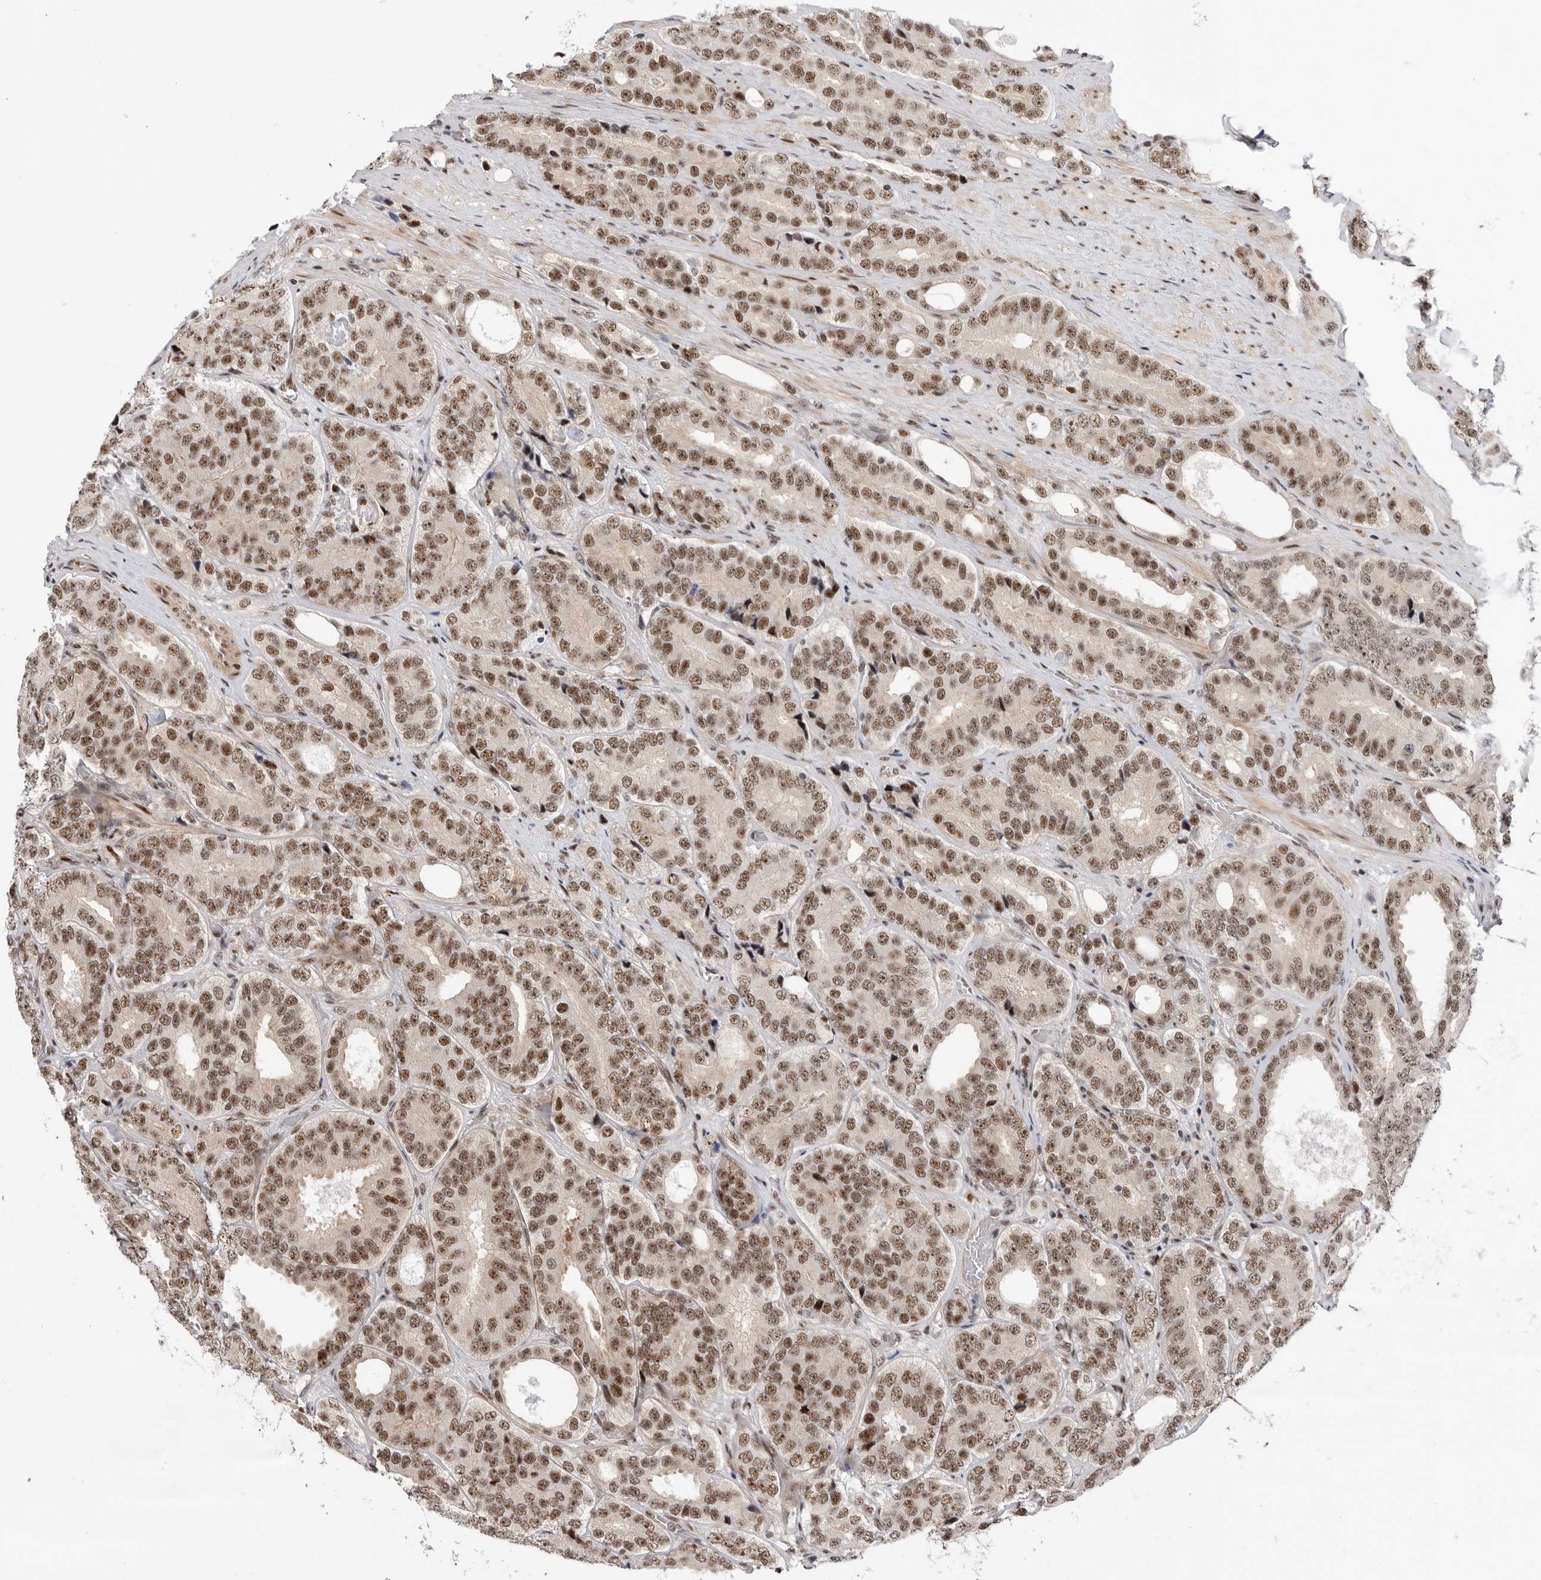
{"staining": {"intensity": "moderate", "quantity": ">75%", "location": "nuclear"}, "tissue": "prostate cancer", "cell_type": "Tumor cells", "image_type": "cancer", "snomed": [{"axis": "morphology", "description": "Adenocarcinoma, High grade"}, {"axis": "topography", "description": "Prostate"}], "caption": "IHC of human prostate cancer shows medium levels of moderate nuclear positivity in approximately >75% of tumor cells.", "gene": "GPATCH2", "patient": {"sex": "male", "age": 56}}